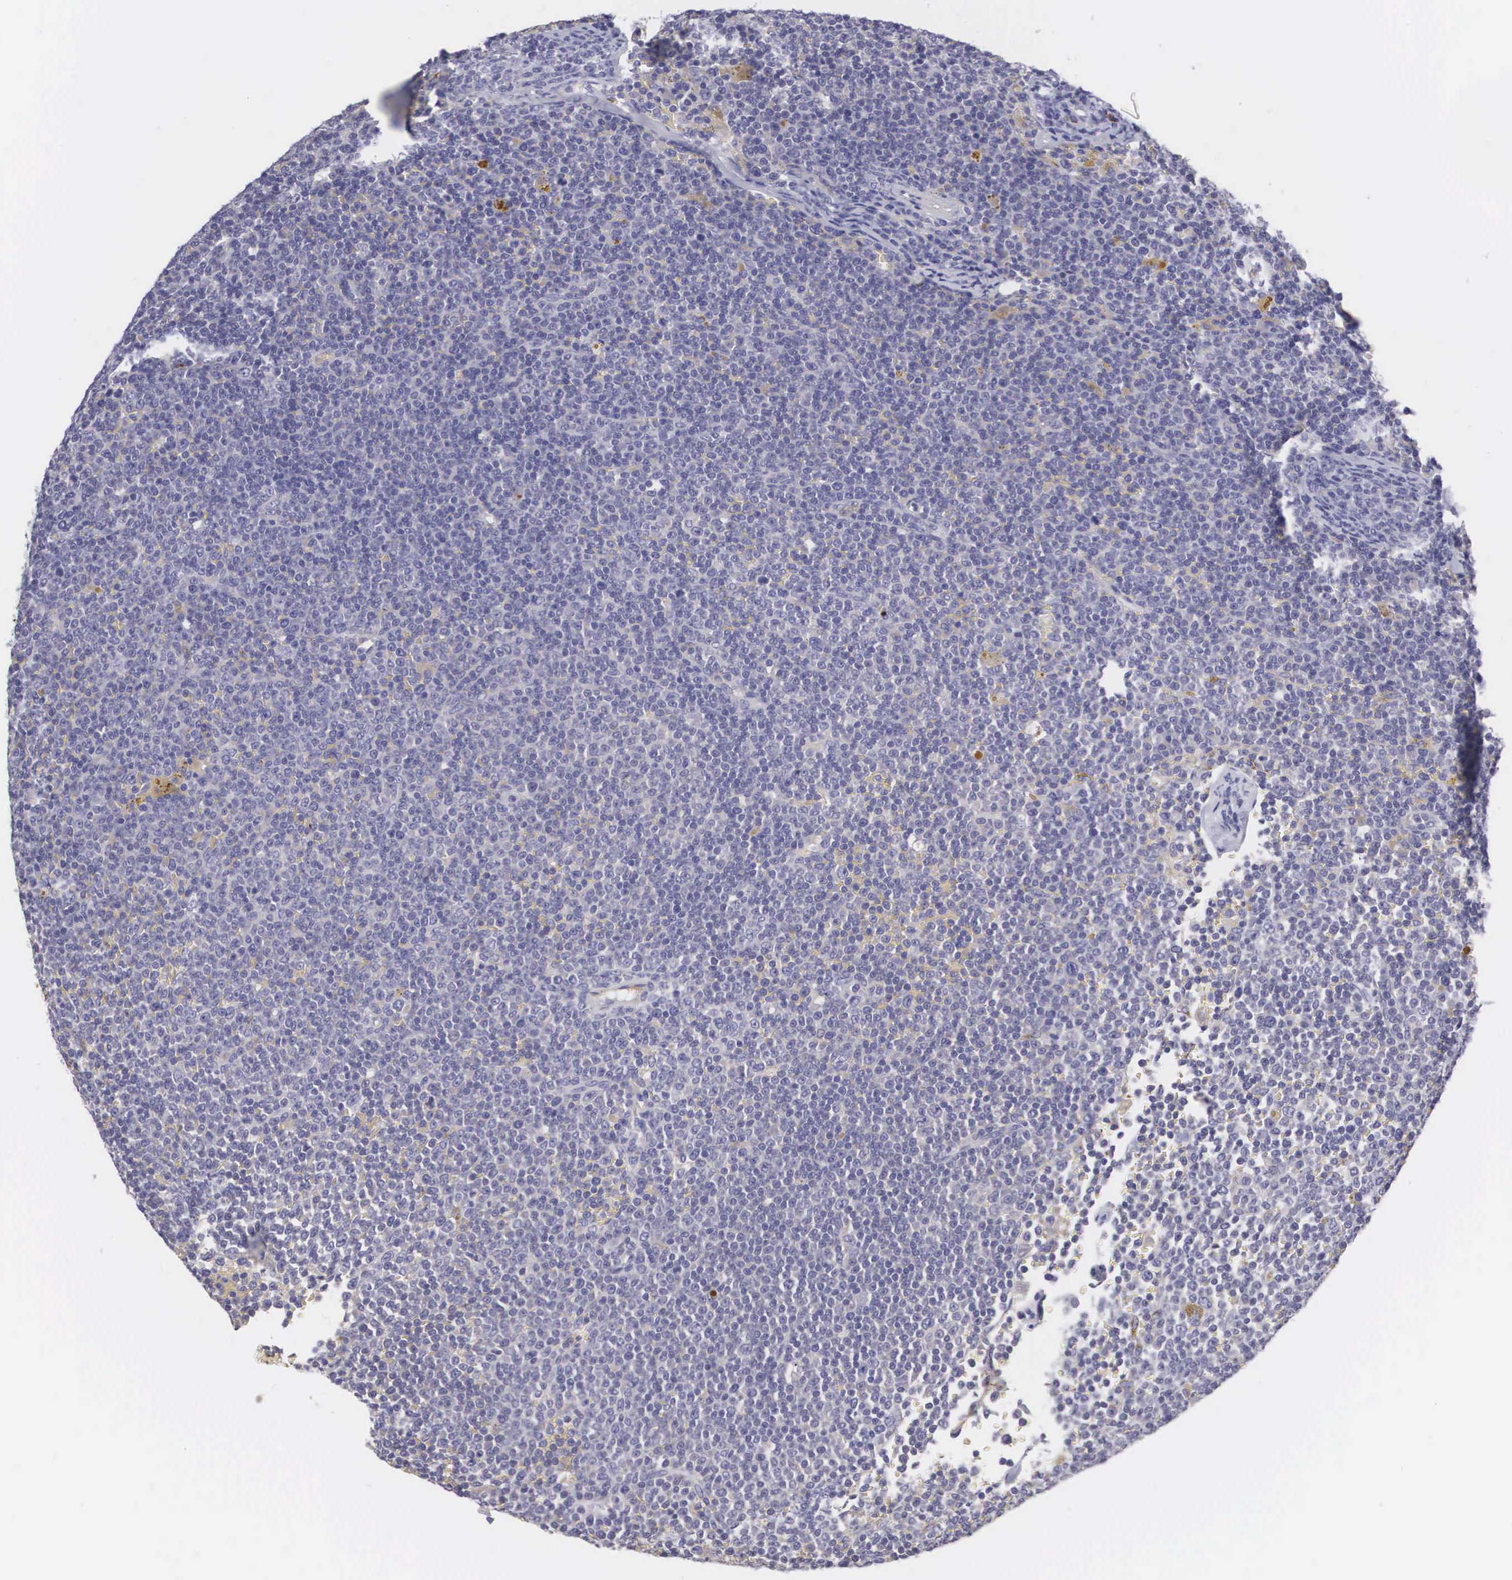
{"staining": {"intensity": "negative", "quantity": "none", "location": "none"}, "tissue": "lymphoma", "cell_type": "Tumor cells", "image_type": "cancer", "snomed": [{"axis": "morphology", "description": "Malignant lymphoma, non-Hodgkin's type, Low grade"}, {"axis": "topography", "description": "Lymph node"}], "caption": "Immunohistochemical staining of lymphoma demonstrates no significant positivity in tumor cells.", "gene": "CLU", "patient": {"sex": "male", "age": 50}}